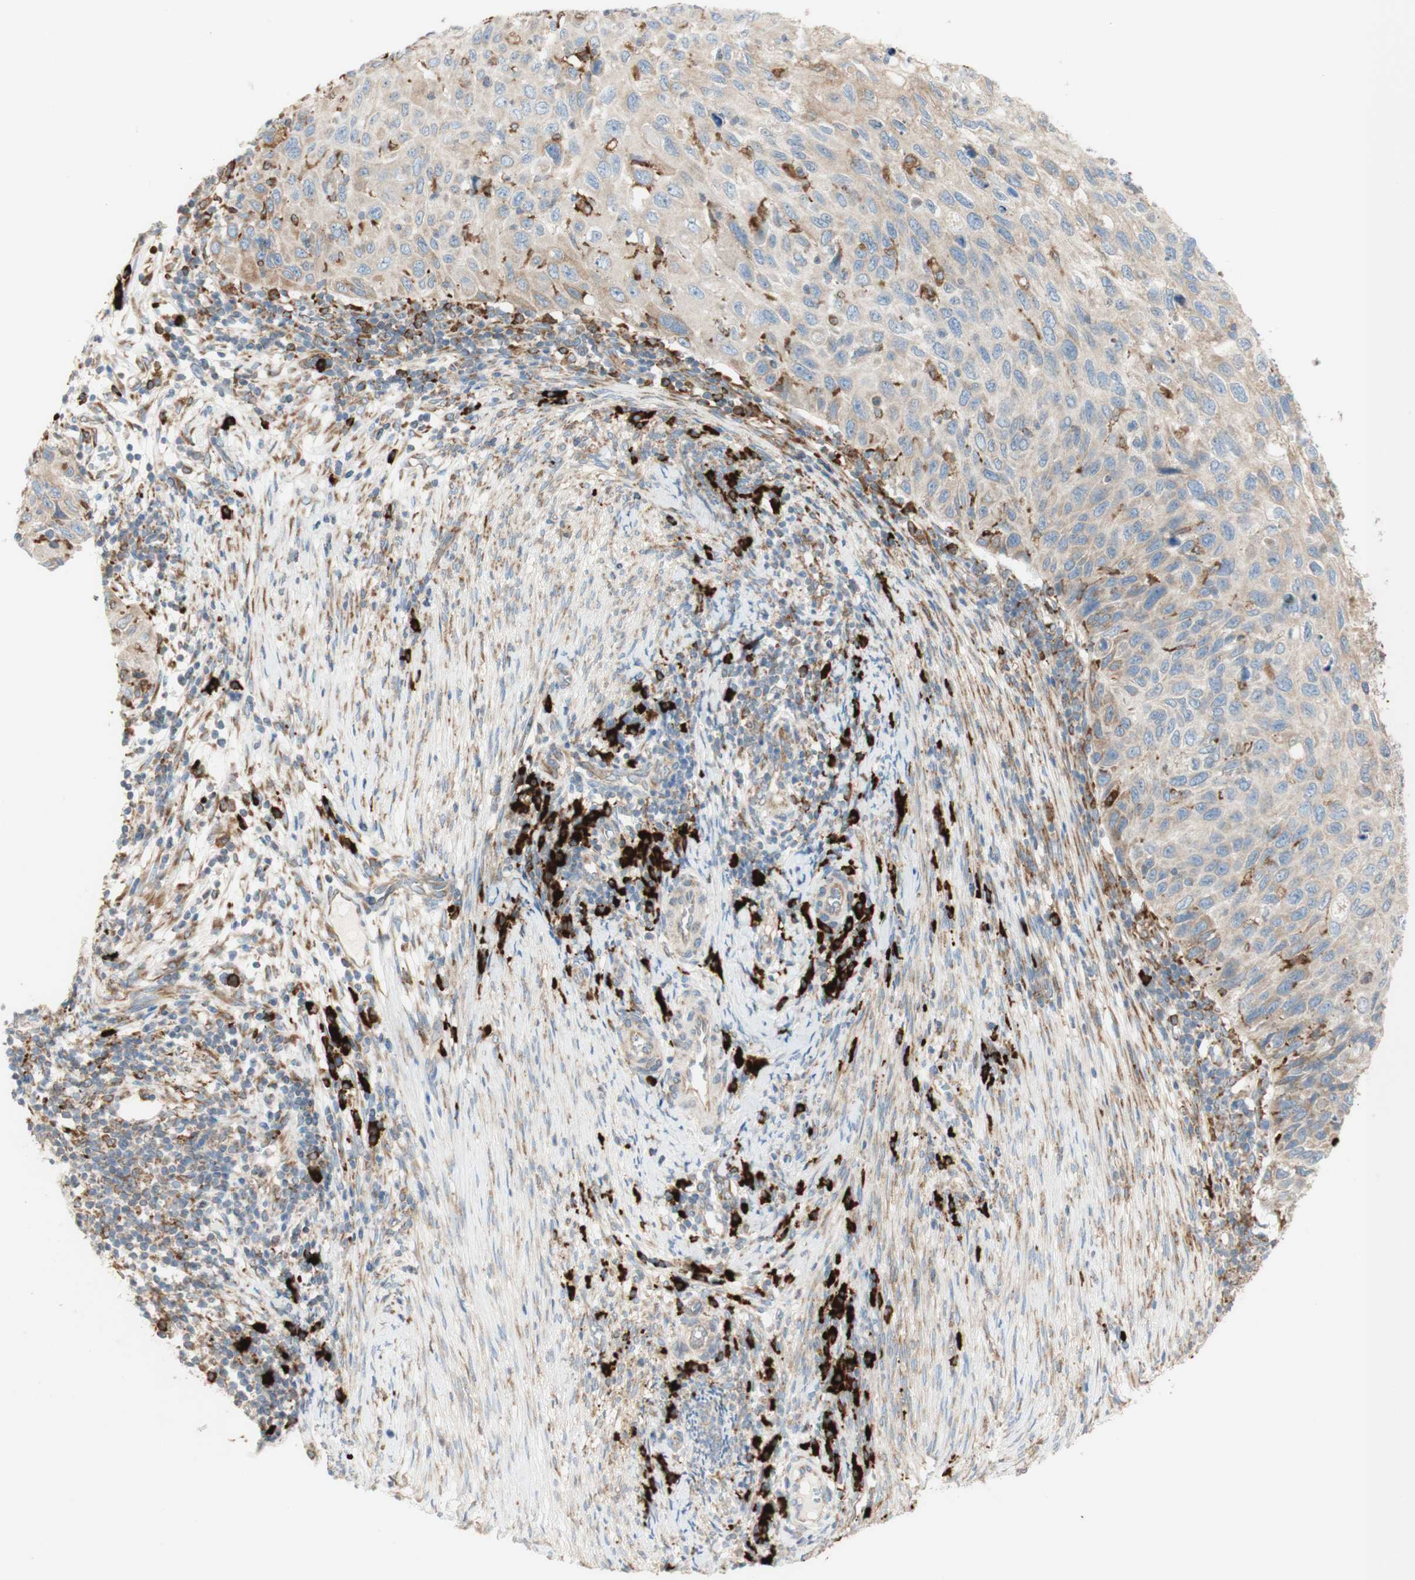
{"staining": {"intensity": "weak", "quantity": "25%-75%", "location": "cytoplasmic/membranous"}, "tissue": "cervical cancer", "cell_type": "Tumor cells", "image_type": "cancer", "snomed": [{"axis": "morphology", "description": "Squamous cell carcinoma, NOS"}, {"axis": "topography", "description": "Cervix"}], "caption": "Brown immunohistochemical staining in cervical cancer exhibits weak cytoplasmic/membranous expression in approximately 25%-75% of tumor cells.", "gene": "MANF", "patient": {"sex": "female", "age": 70}}